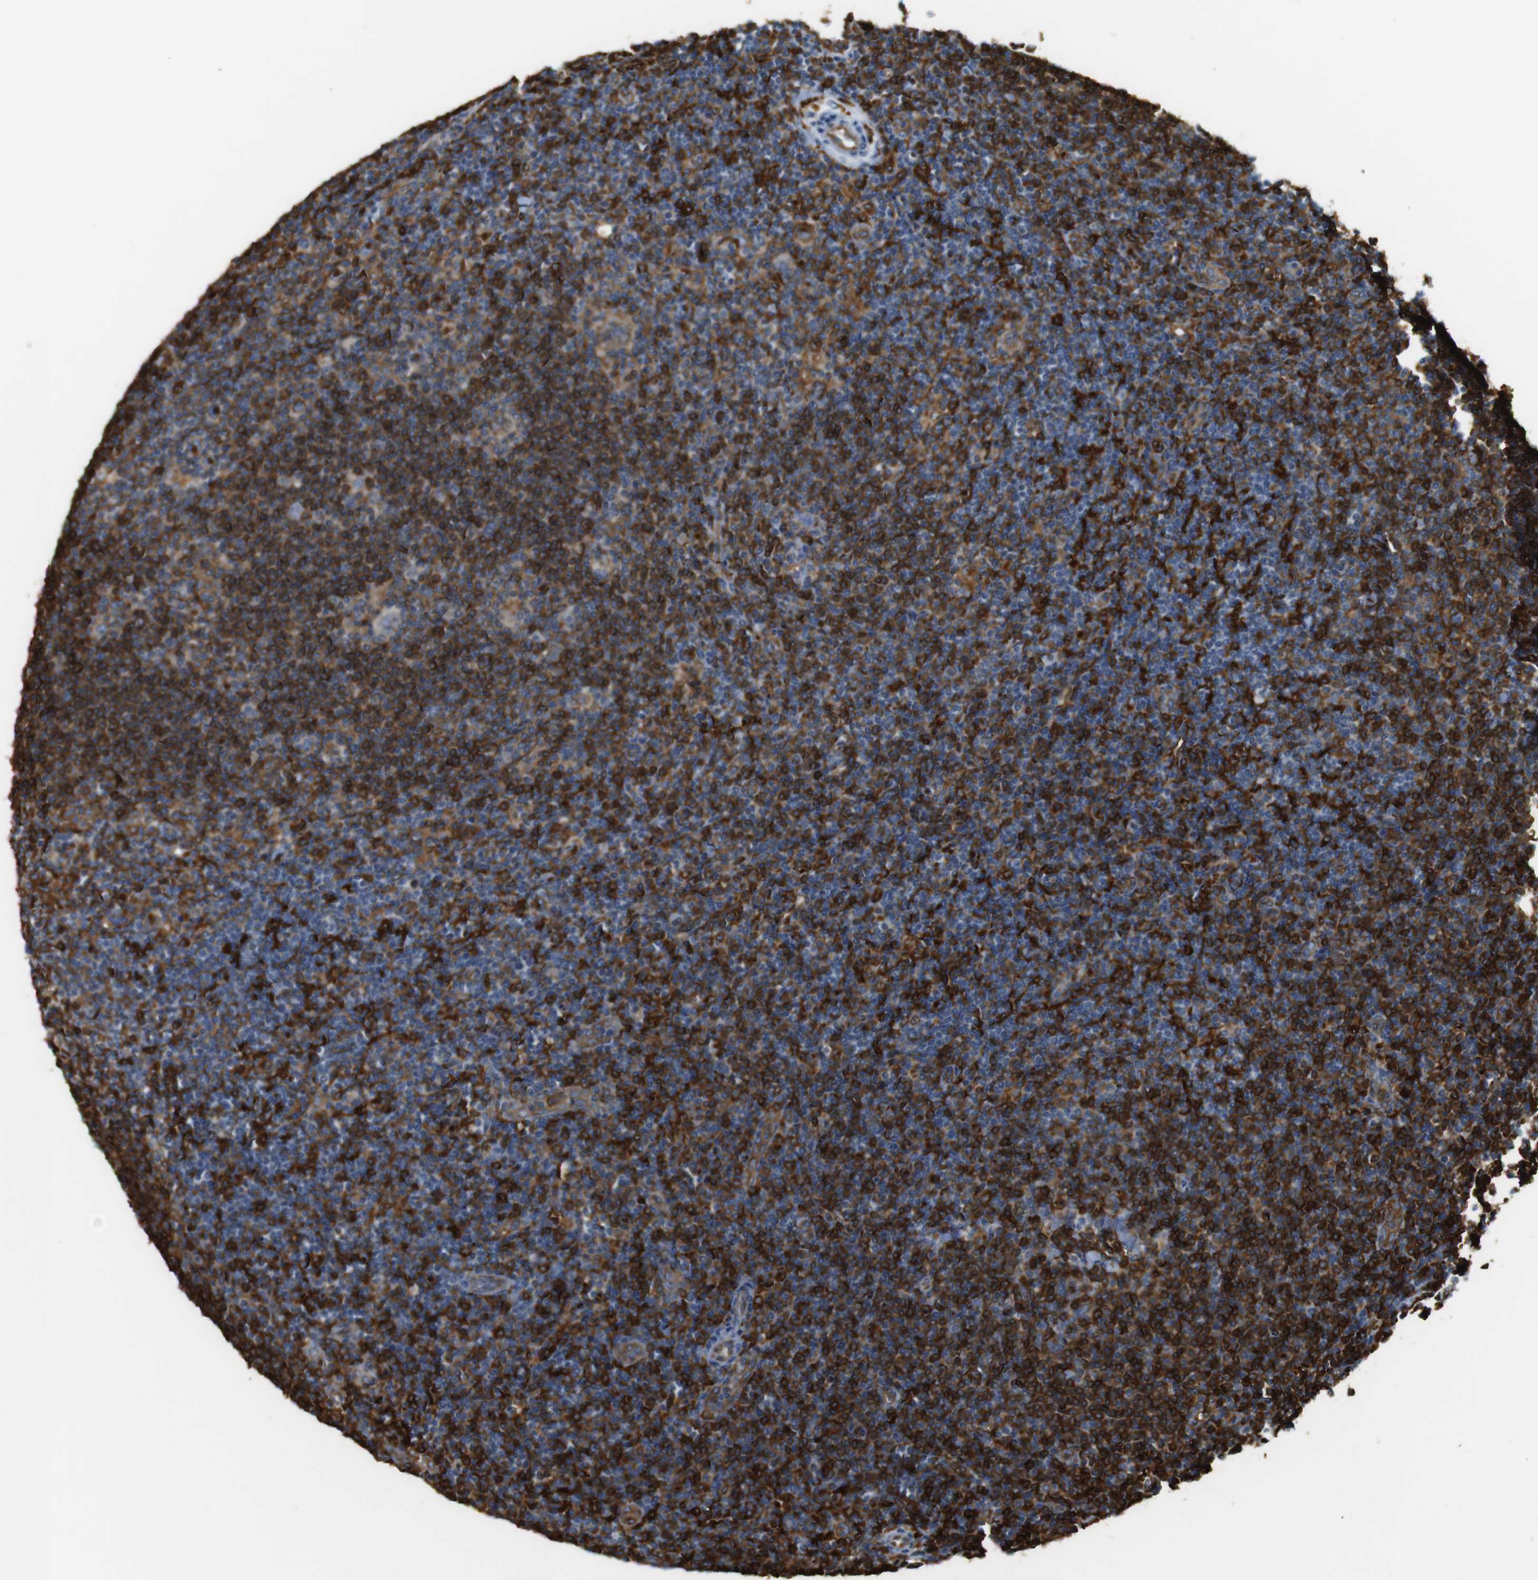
{"staining": {"intensity": "moderate", "quantity": "25%-75%", "location": "cytoplasmic/membranous"}, "tissue": "lymphoma", "cell_type": "Tumor cells", "image_type": "cancer", "snomed": [{"axis": "morphology", "description": "Hodgkin's disease, NOS"}, {"axis": "topography", "description": "Lymph node"}], "caption": "IHC histopathology image of human lymphoma stained for a protein (brown), which reveals medium levels of moderate cytoplasmic/membranous positivity in approximately 25%-75% of tumor cells.", "gene": "HLA-DRA", "patient": {"sex": "female", "age": 57}}